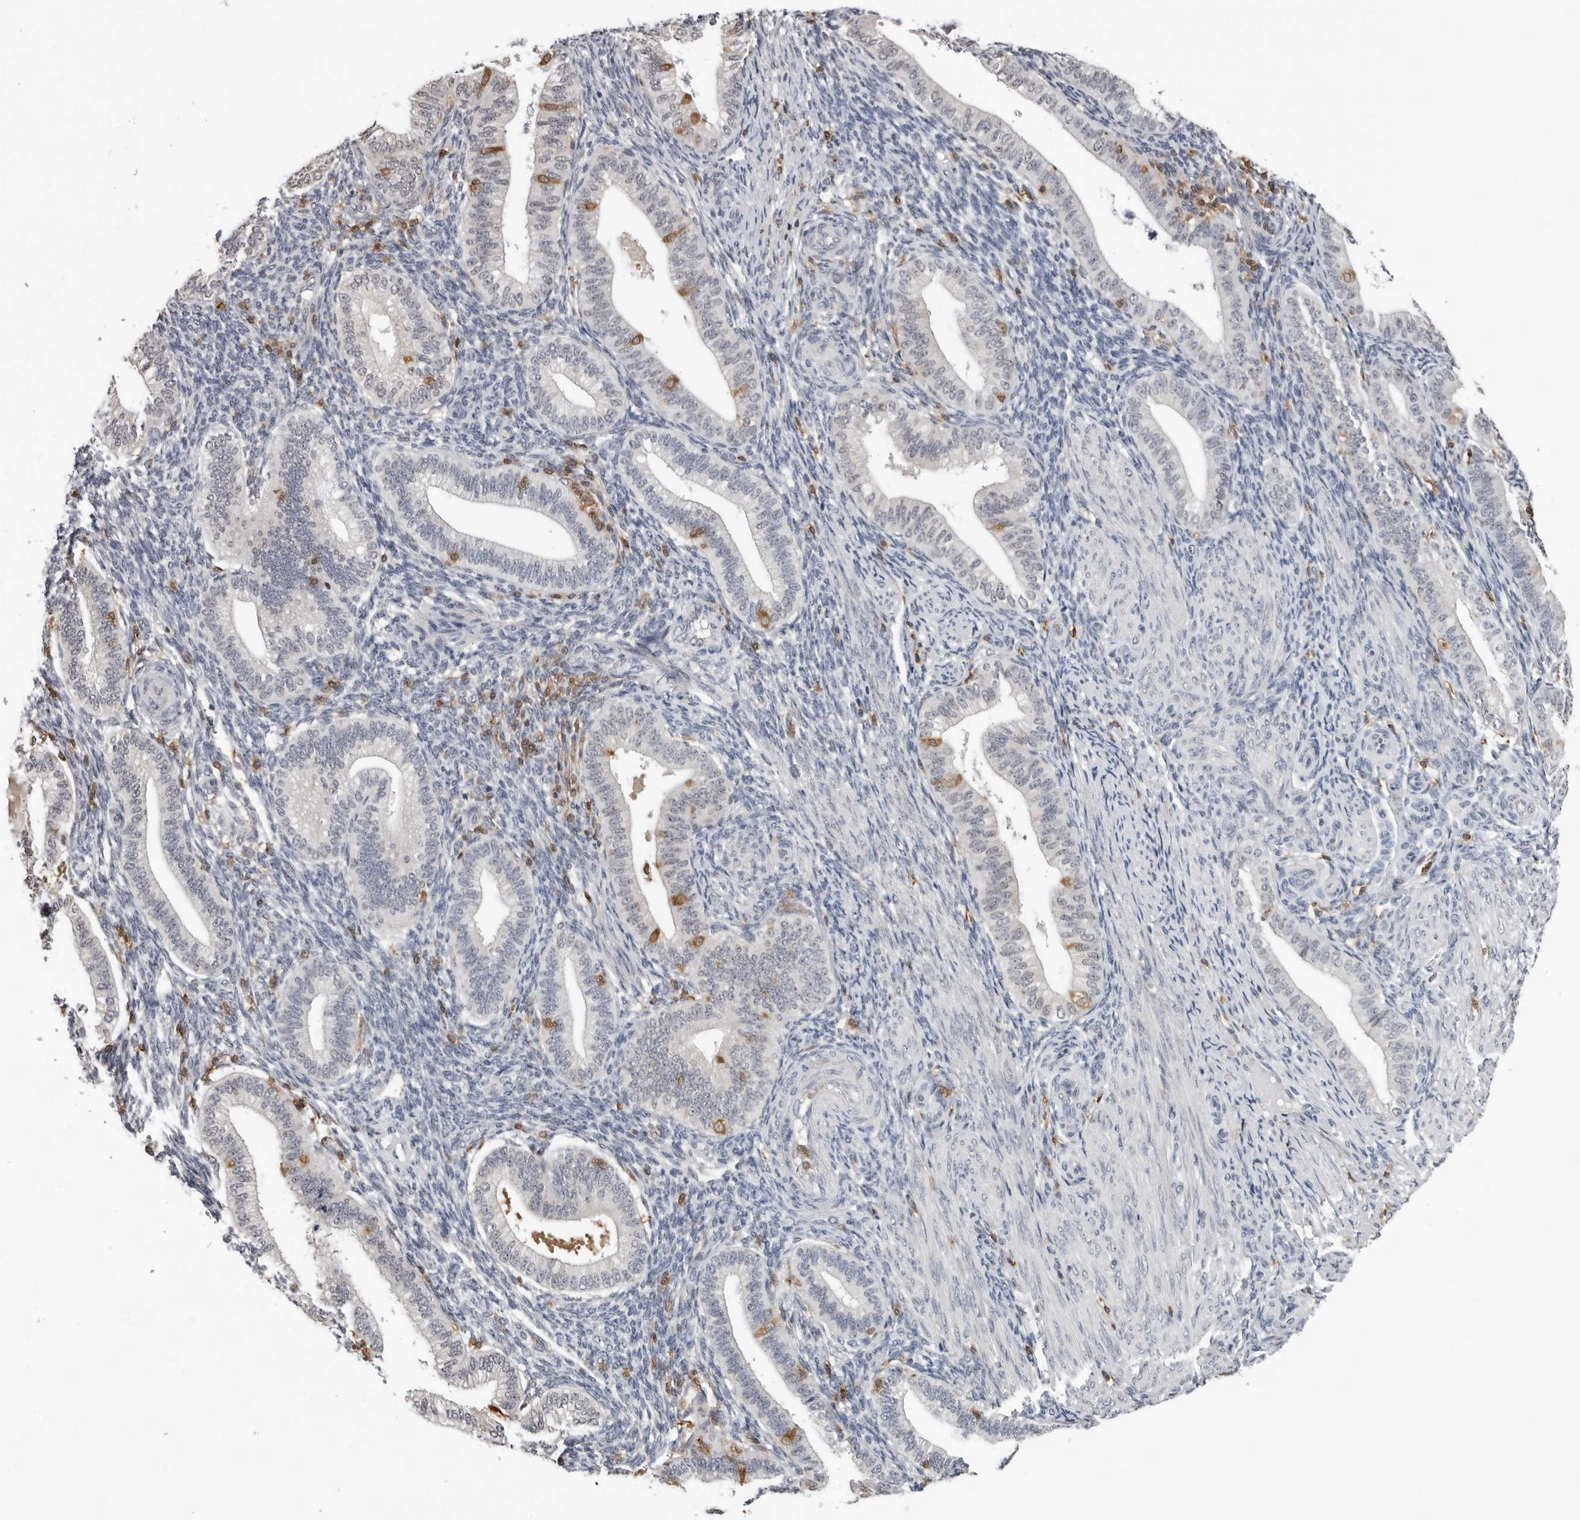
{"staining": {"intensity": "negative", "quantity": "none", "location": "none"}, "tissue": "endometrium", "cell_type": "Cells in endometrial stroma", "image_type": "normal", "snomed": [{"axis": "morphology", "description": "Normal tissue, NOS"}, {"axis": "topography", "description": "Endometrium"}], "caption": "Immunohistochemical staining of unremarkable endometrium demonstrates no significant expression in cells in endometrial stroma.", "gene": "HSPH1", "patient": {"sex": "female", "age": 39}}